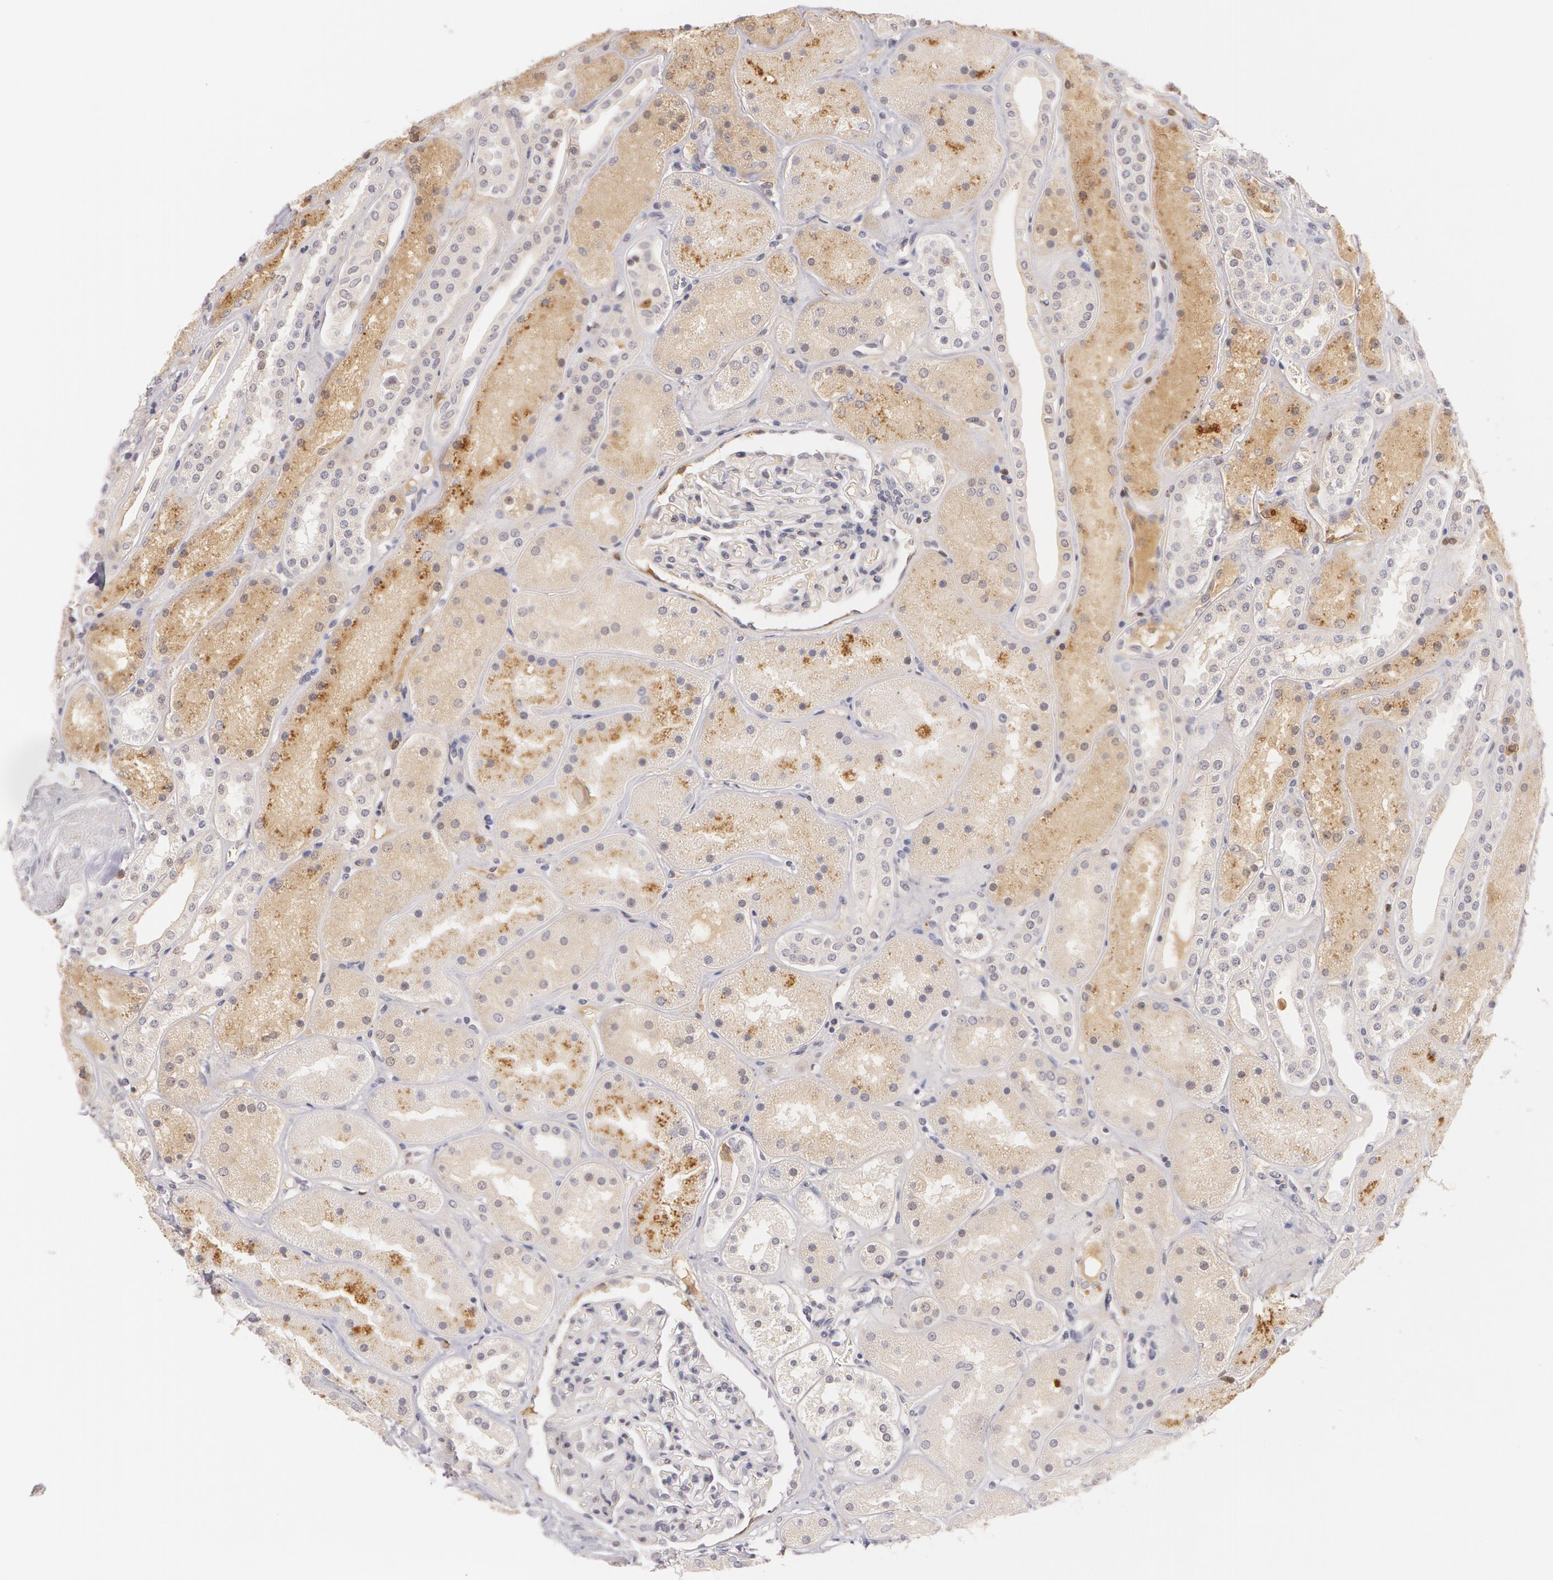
{"staining": {"intensity": "negative", "quantity": "none", "location": "none"}, "tissue": "kidney", "cell_type": "Cells in glomeruli", "image_type": "normal", "snomed": [{"axis": "morphology", "description": "Normal tissue, NOS"}, {"axis": "topography", "description": "Kidney"}], "caption": "An IHC histopathology image of benign kidney is shown. There is no staining in cells in glomeruli of kidney. Nuclei are stained in blue.", "gene": "LBP", "patient": {"sex": "male", "age": 28}}